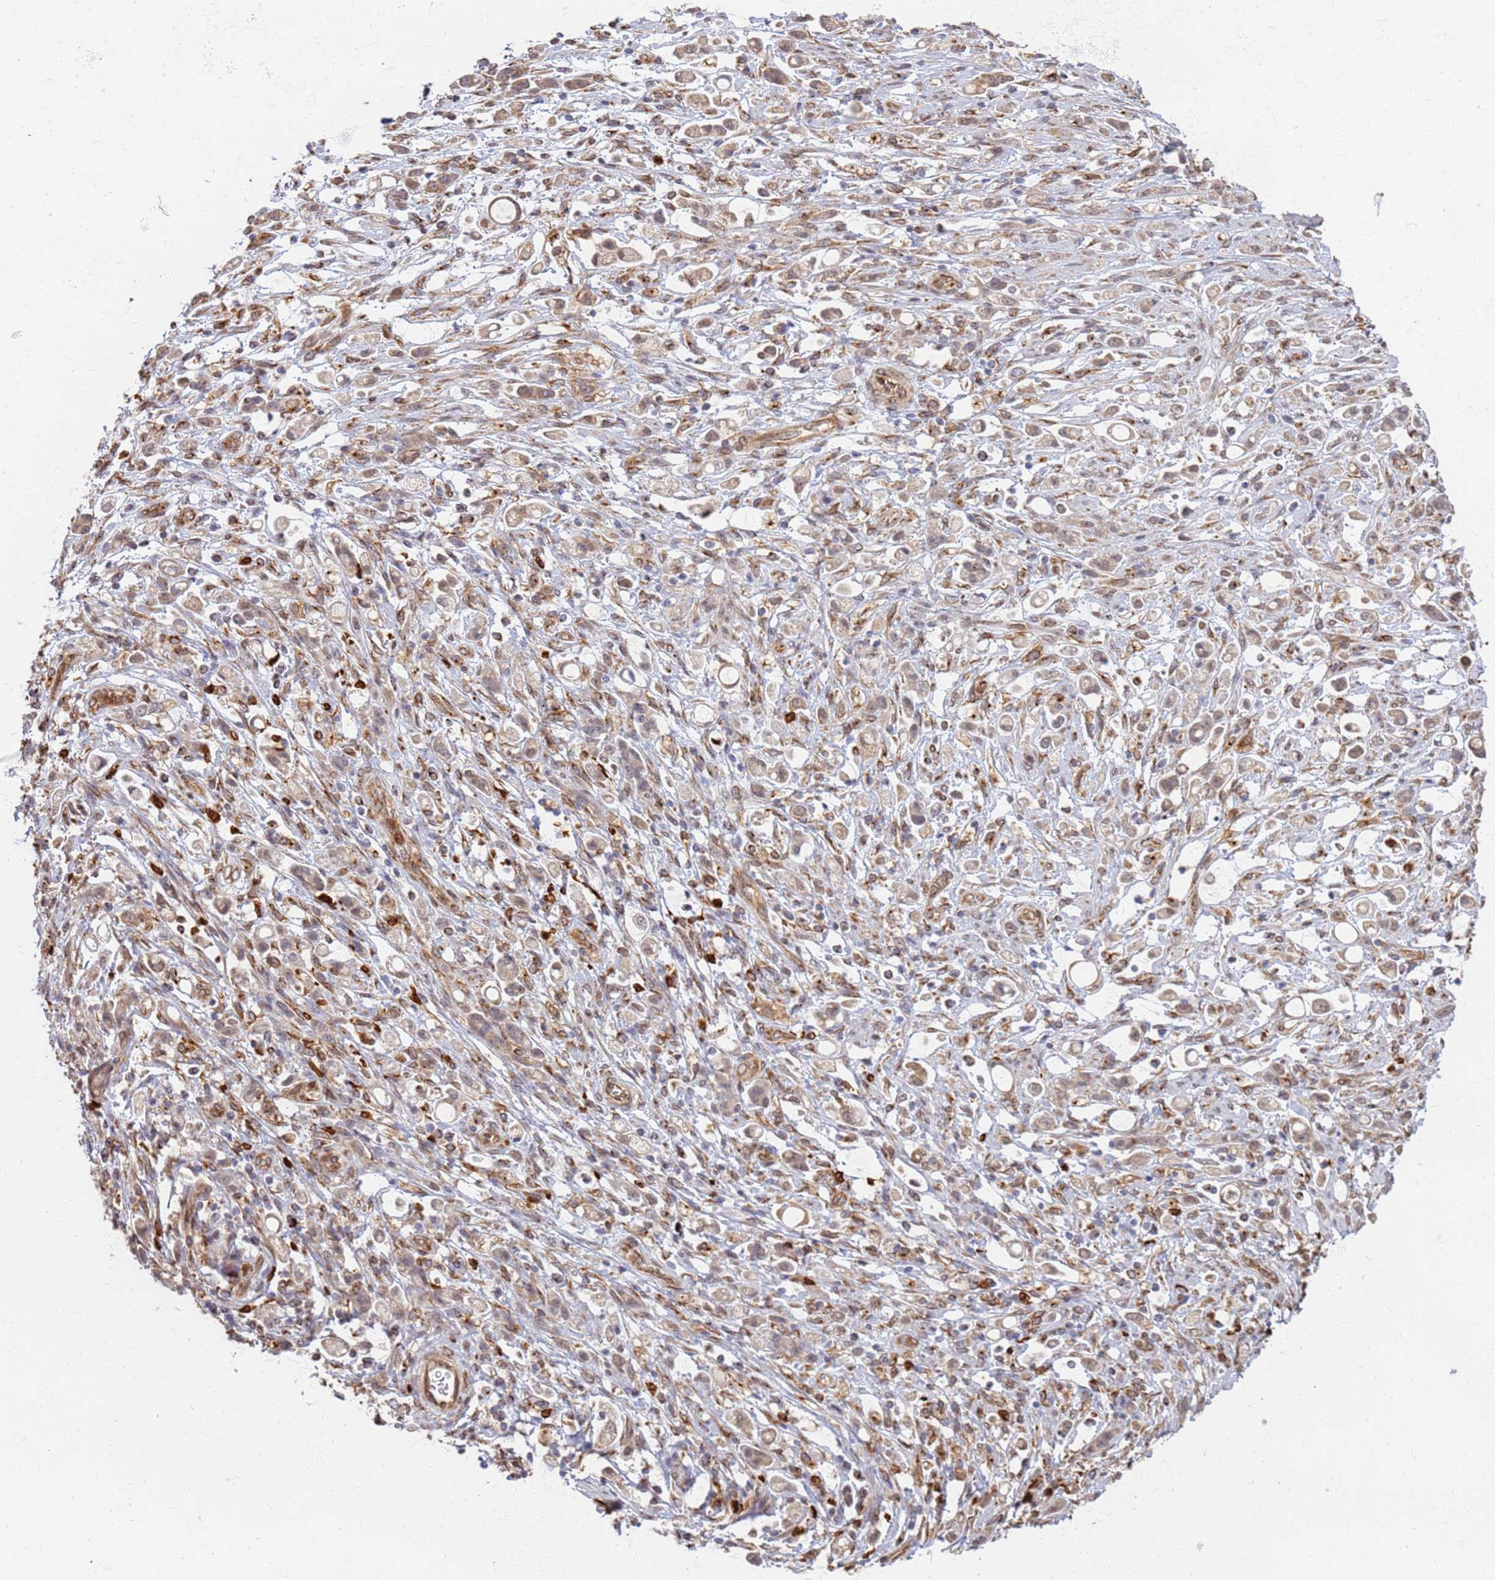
{"staining": {"intensity": "weak", "quantity": ">75%", "location": "cytoplasmic/membranous,nuclear"}, "tissue": "stomach cancer", "cell_type": "Tumor cells", "image_type": "cancer", "snomed": [{"axis": "morphology", "description": "Adenocarcinoma, NOS"}, {"axis": "topography", "description": "Stomach"}], "caption": "Adenocarcinoma (stomach) stained for a protein reveals weak cytoplasmic/membranous and nuclear positivity in tumor cells.", "gene": "CEP170", "patient": {"sex": "female", "age": 60}}